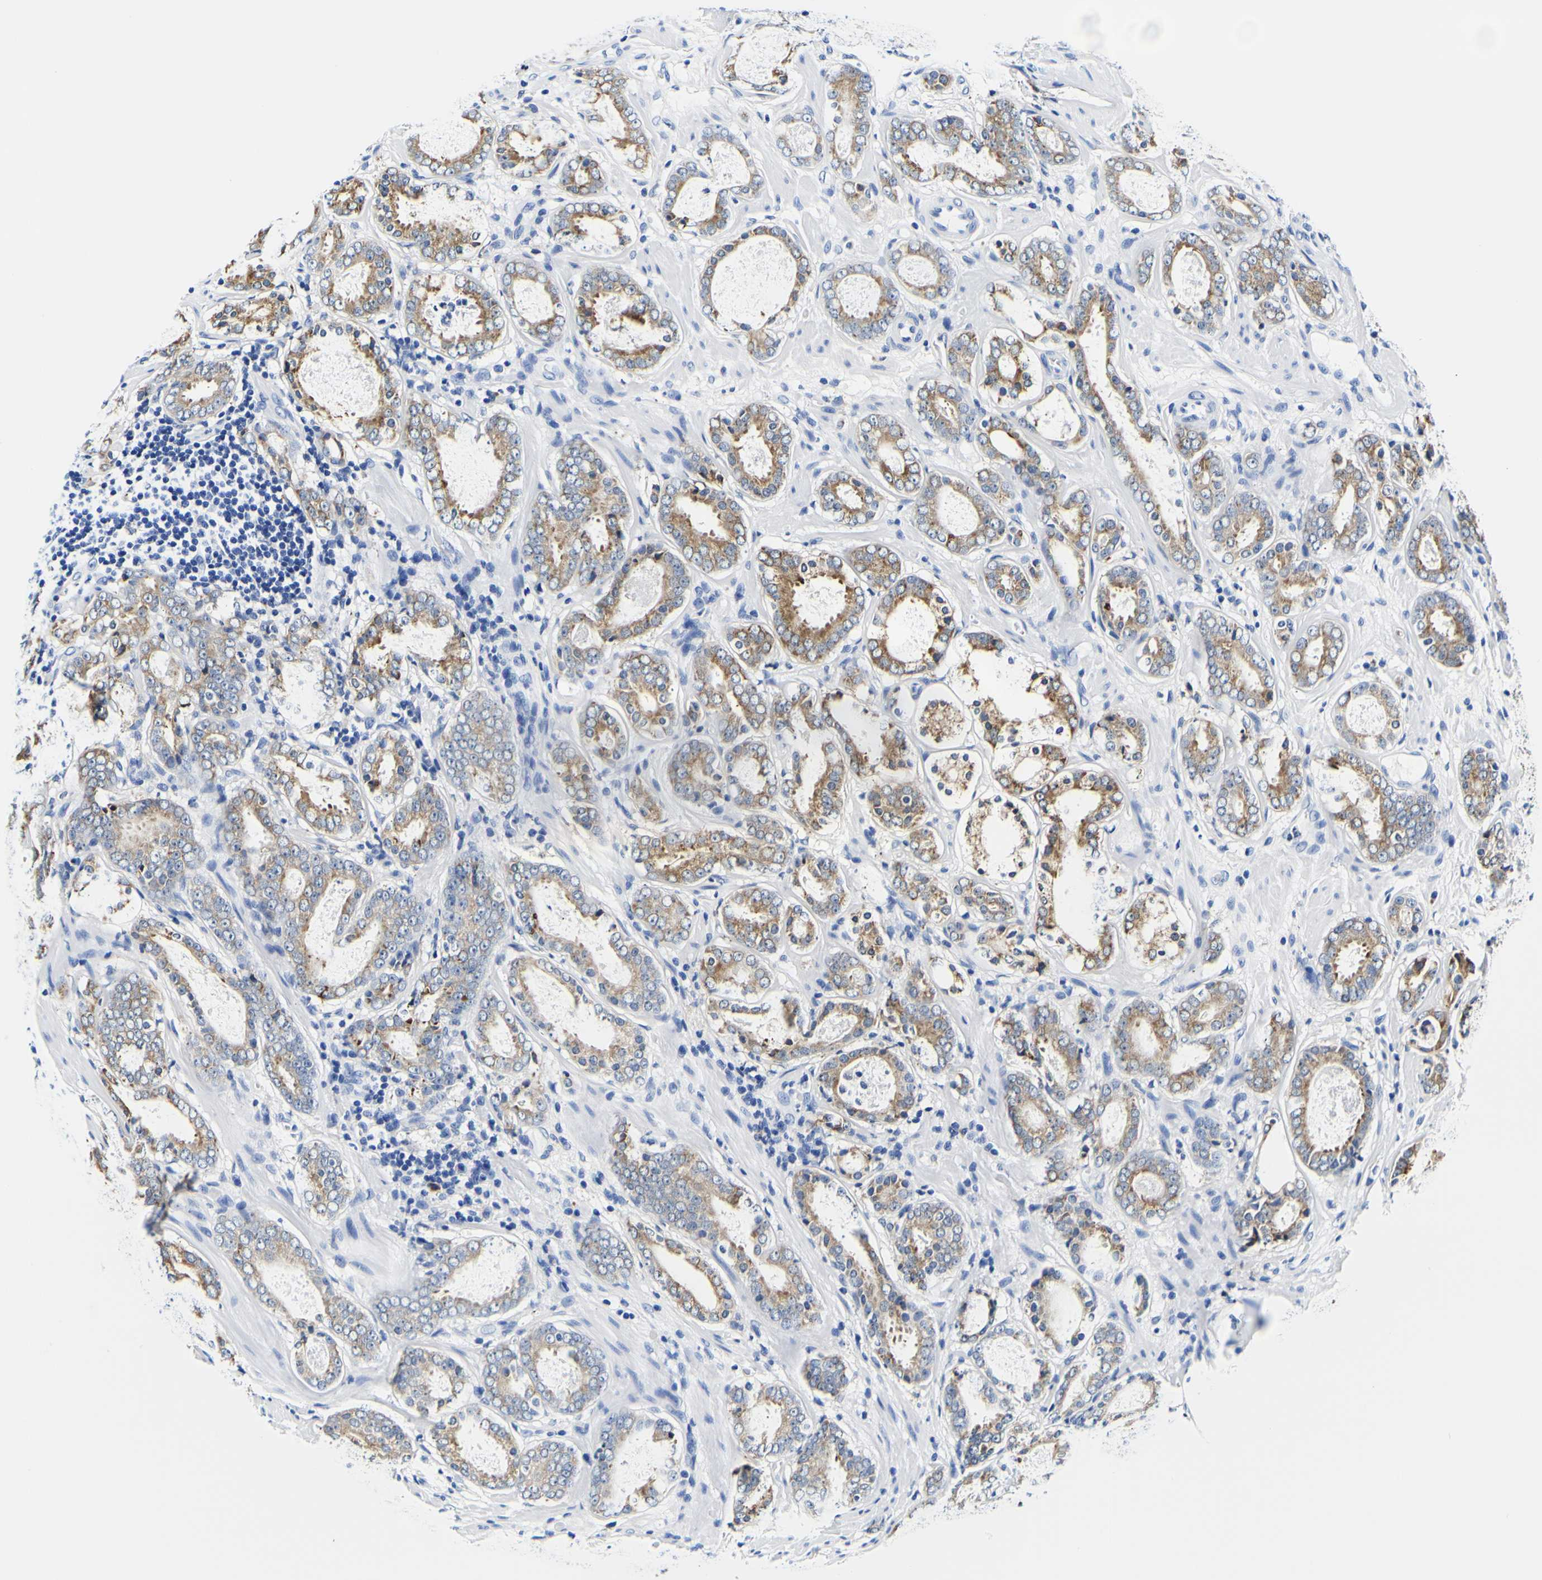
{"staining": {"intensity": "moderate", "quantity": "25%-75%", "location": "cytoplasmic/membranous"}, "tissue": "prostate cancer", "cell_type": "Tumor cells", "image_type": "cancer", "snomed": [{"axis": "morphology", "description": "Adenocarcinoma, Low grade"}, {"axis": "topography", "description": "Prostate"}], "caption": "The immunohistochemical stain highlights moderate cytoplasmic/membranous staining in tumor cells of prostate cancer (adenocarcinoma (low-grade)) tissue. The staining is performed using DAB brown chromogen to label protein expression. The nuclei are counter-stained blue using hematoxylin.", "gene": "P4HB", "patient": {"sex": "male", "age": 69}}